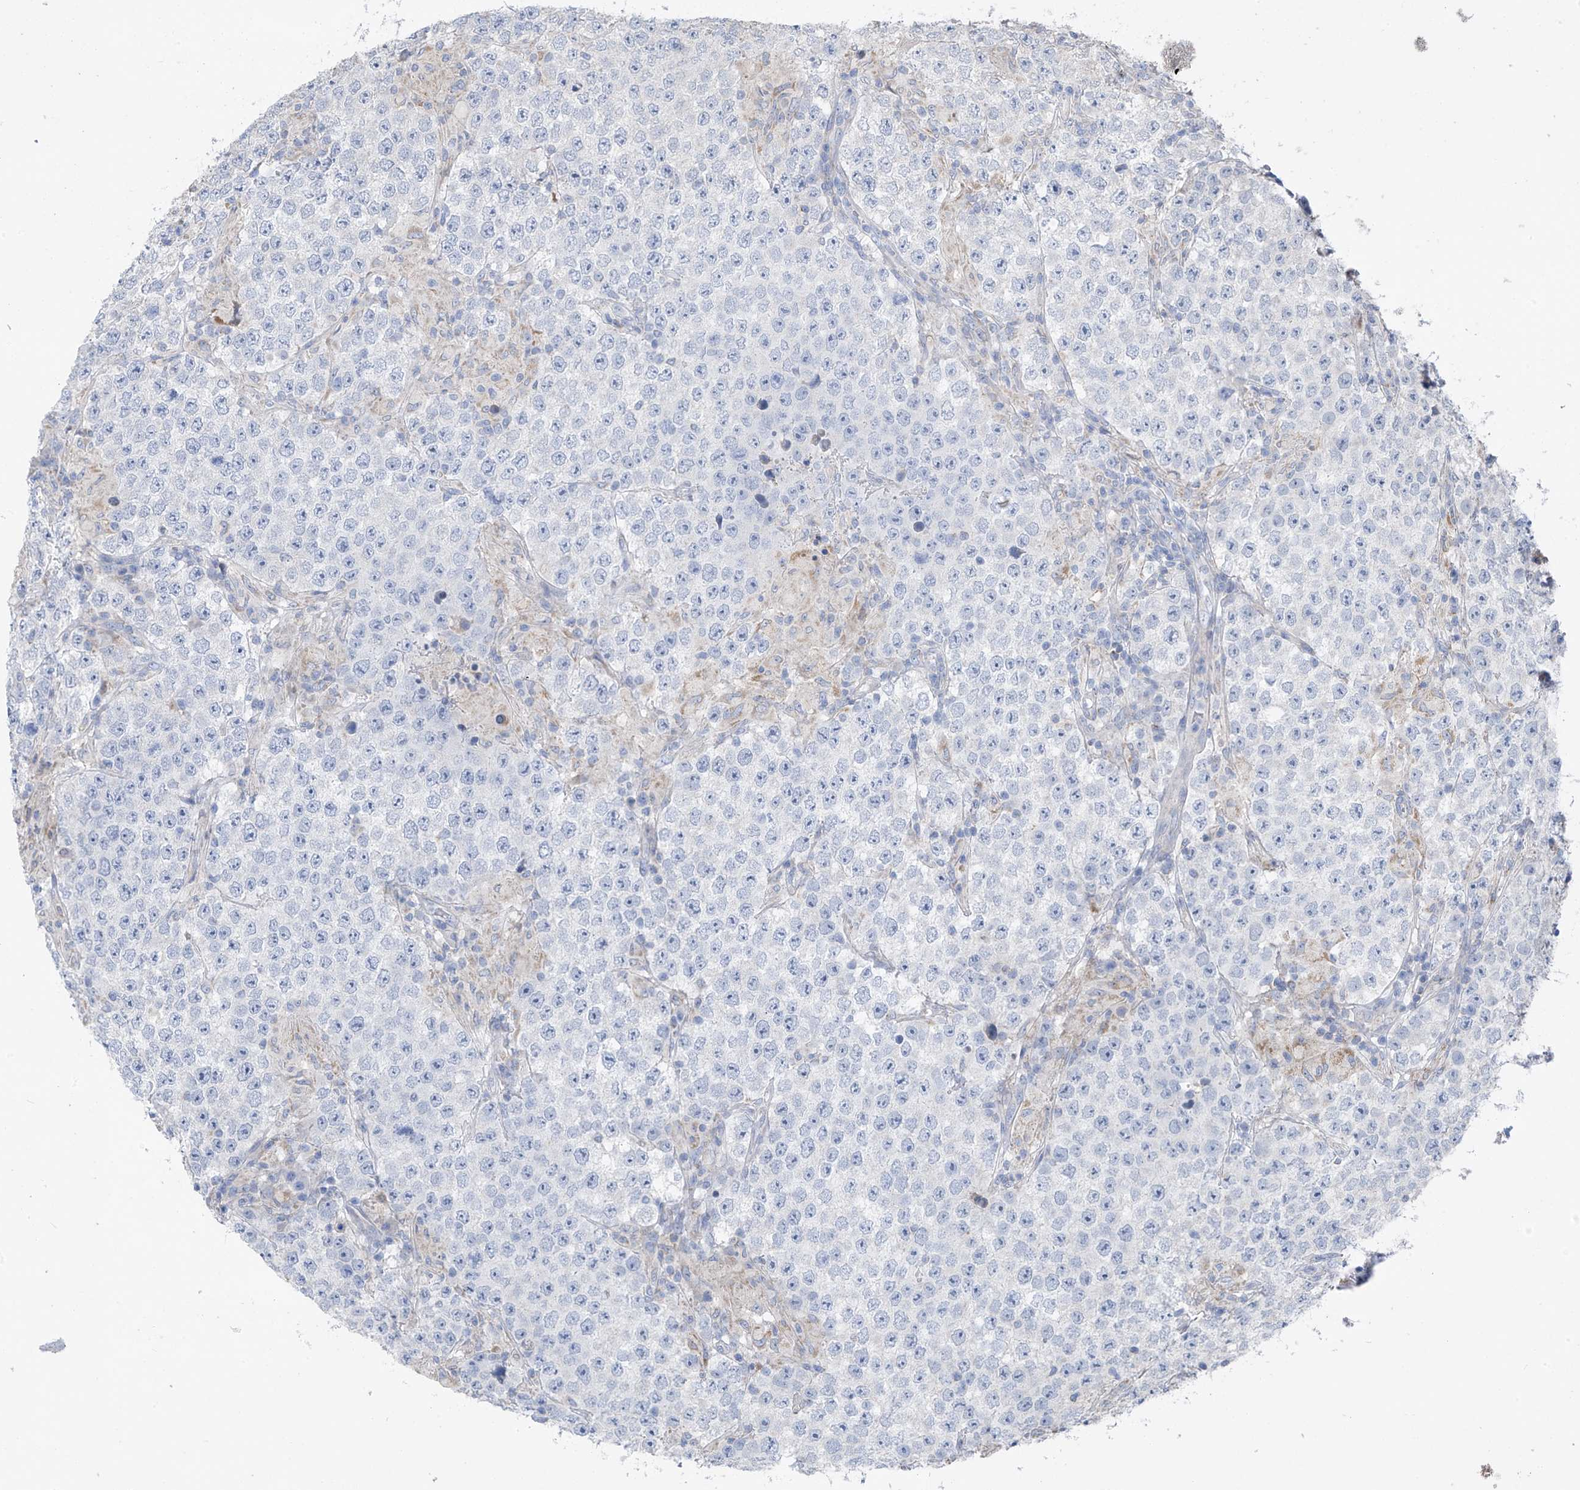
{"staining": {"intensity": "negative", "quantity": "none", "location": "none"}, "tissue": "testis cancer", "cell_type": "Tumor cells", "image_type": "cancer", "snomed": [{"axis": "morphology", "description": "Normal tissue, NOS"}, {"axis": "morphology", "description": "Urothelial carcinoma, High grade"}, {"axis": "morphology", "description": "Seminoma, NOS"}, {"axis": "morphology", "description": "Carcinoma, Embryonal, NOS"}, {"axis": "topography", "description": "Urinary bladder"}, {"axis": "topography", "description": "Testis"}], "caption": "Tumor cells are negative for protein expression in human high-grade urothelial carcinoma (testis).", "gene": "SYN3", "patient": {"sex": "male", "age": 41}}